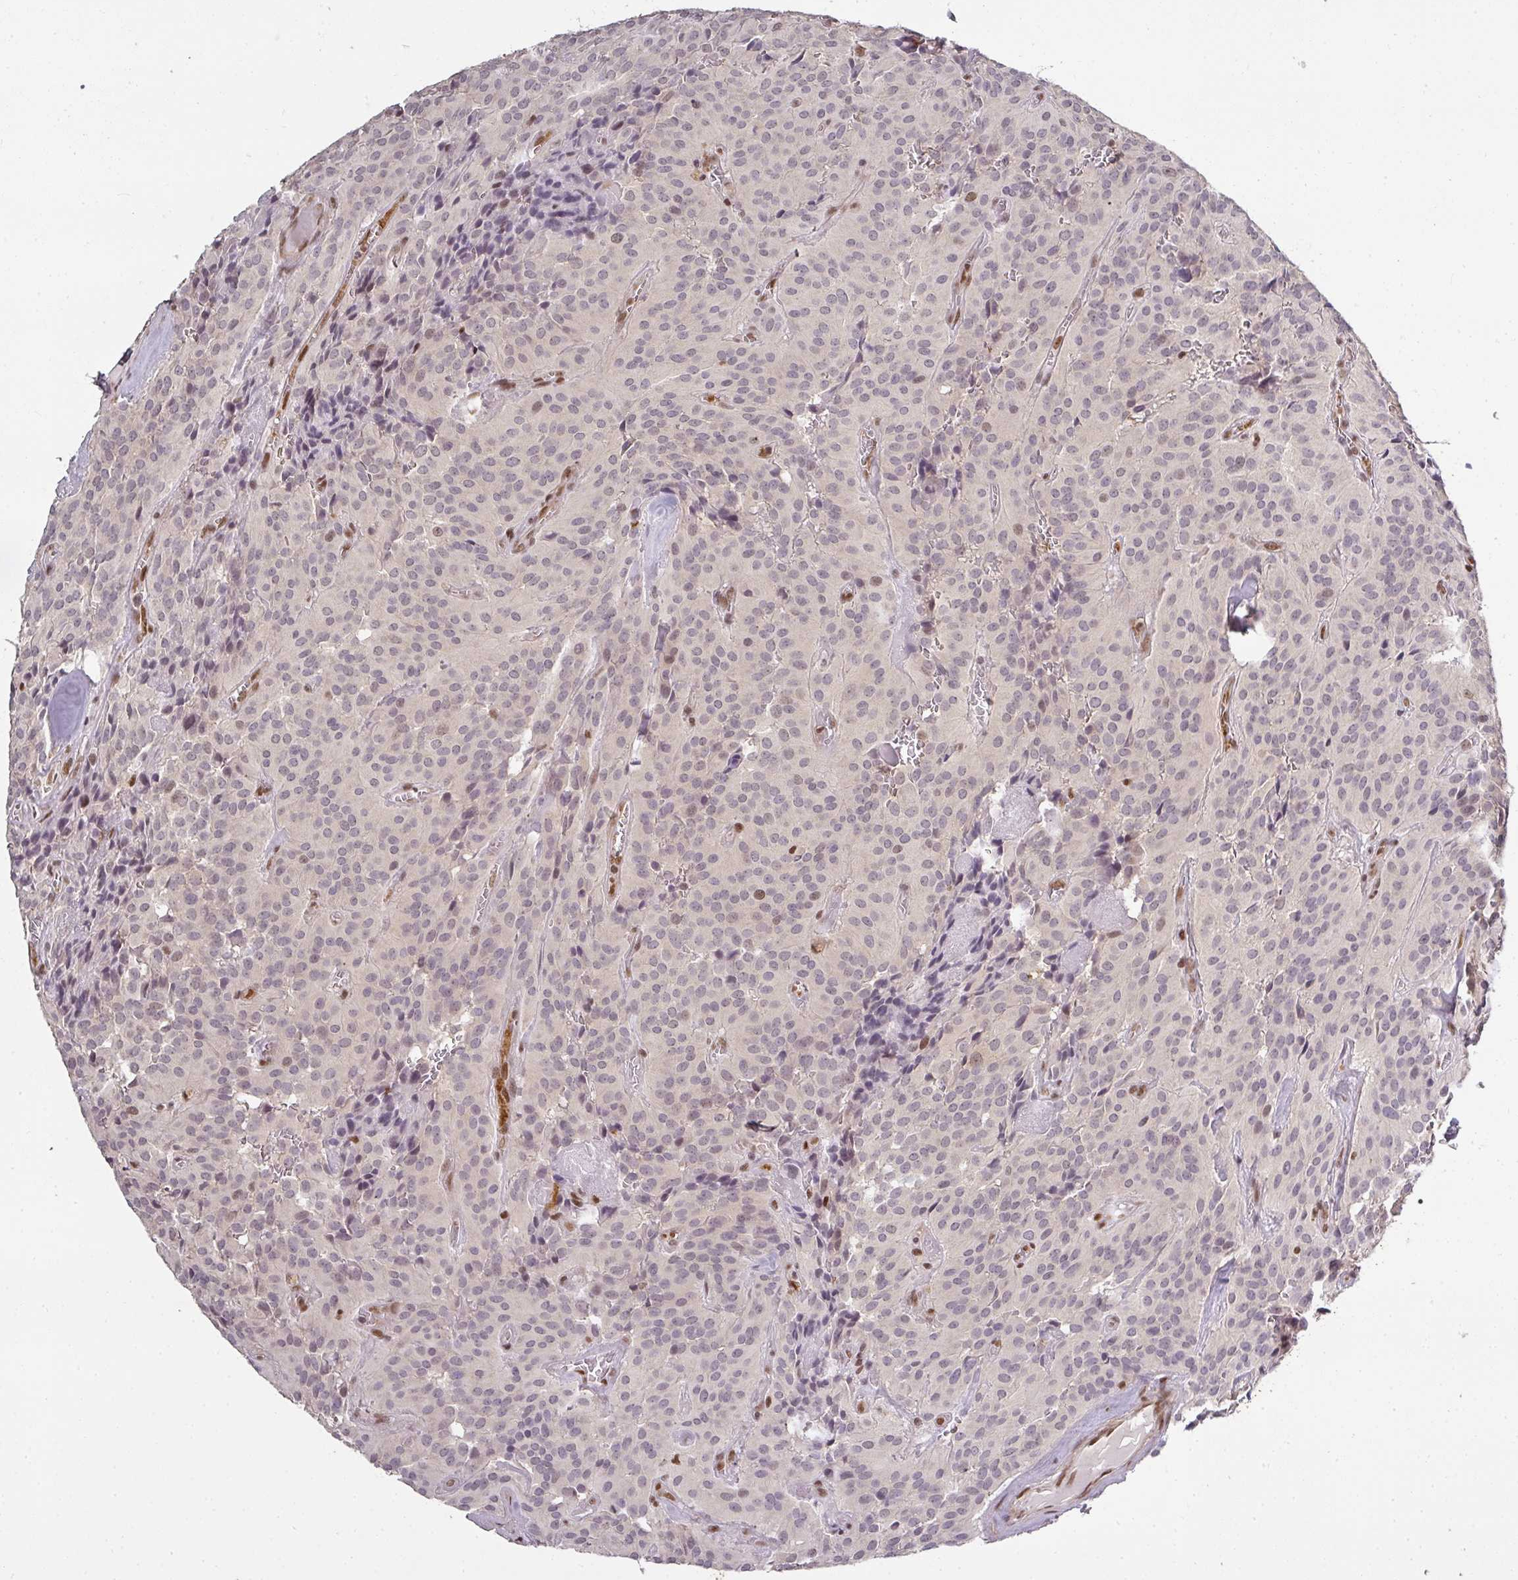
{"staining": {"intensity": "negative", "quantity": "none", "location": "none"}, "tissue": "glioma", "cell_type": "Tumor cells", "image_type": "cancer", "snomed": [{"axis": "morphology", "description": "Glioma, malignant, Low grade"}, {"axis": "topography", "description": "Brain"}], "caption": "Immunohistochemical staining of human glioma shows no significant staining in tumor cells. (DAB (3,3'-diaminobenzidine) IHC, high magnification).", "gene": "GPRIN2", "patient": {"sex": "male", "age": 42}}